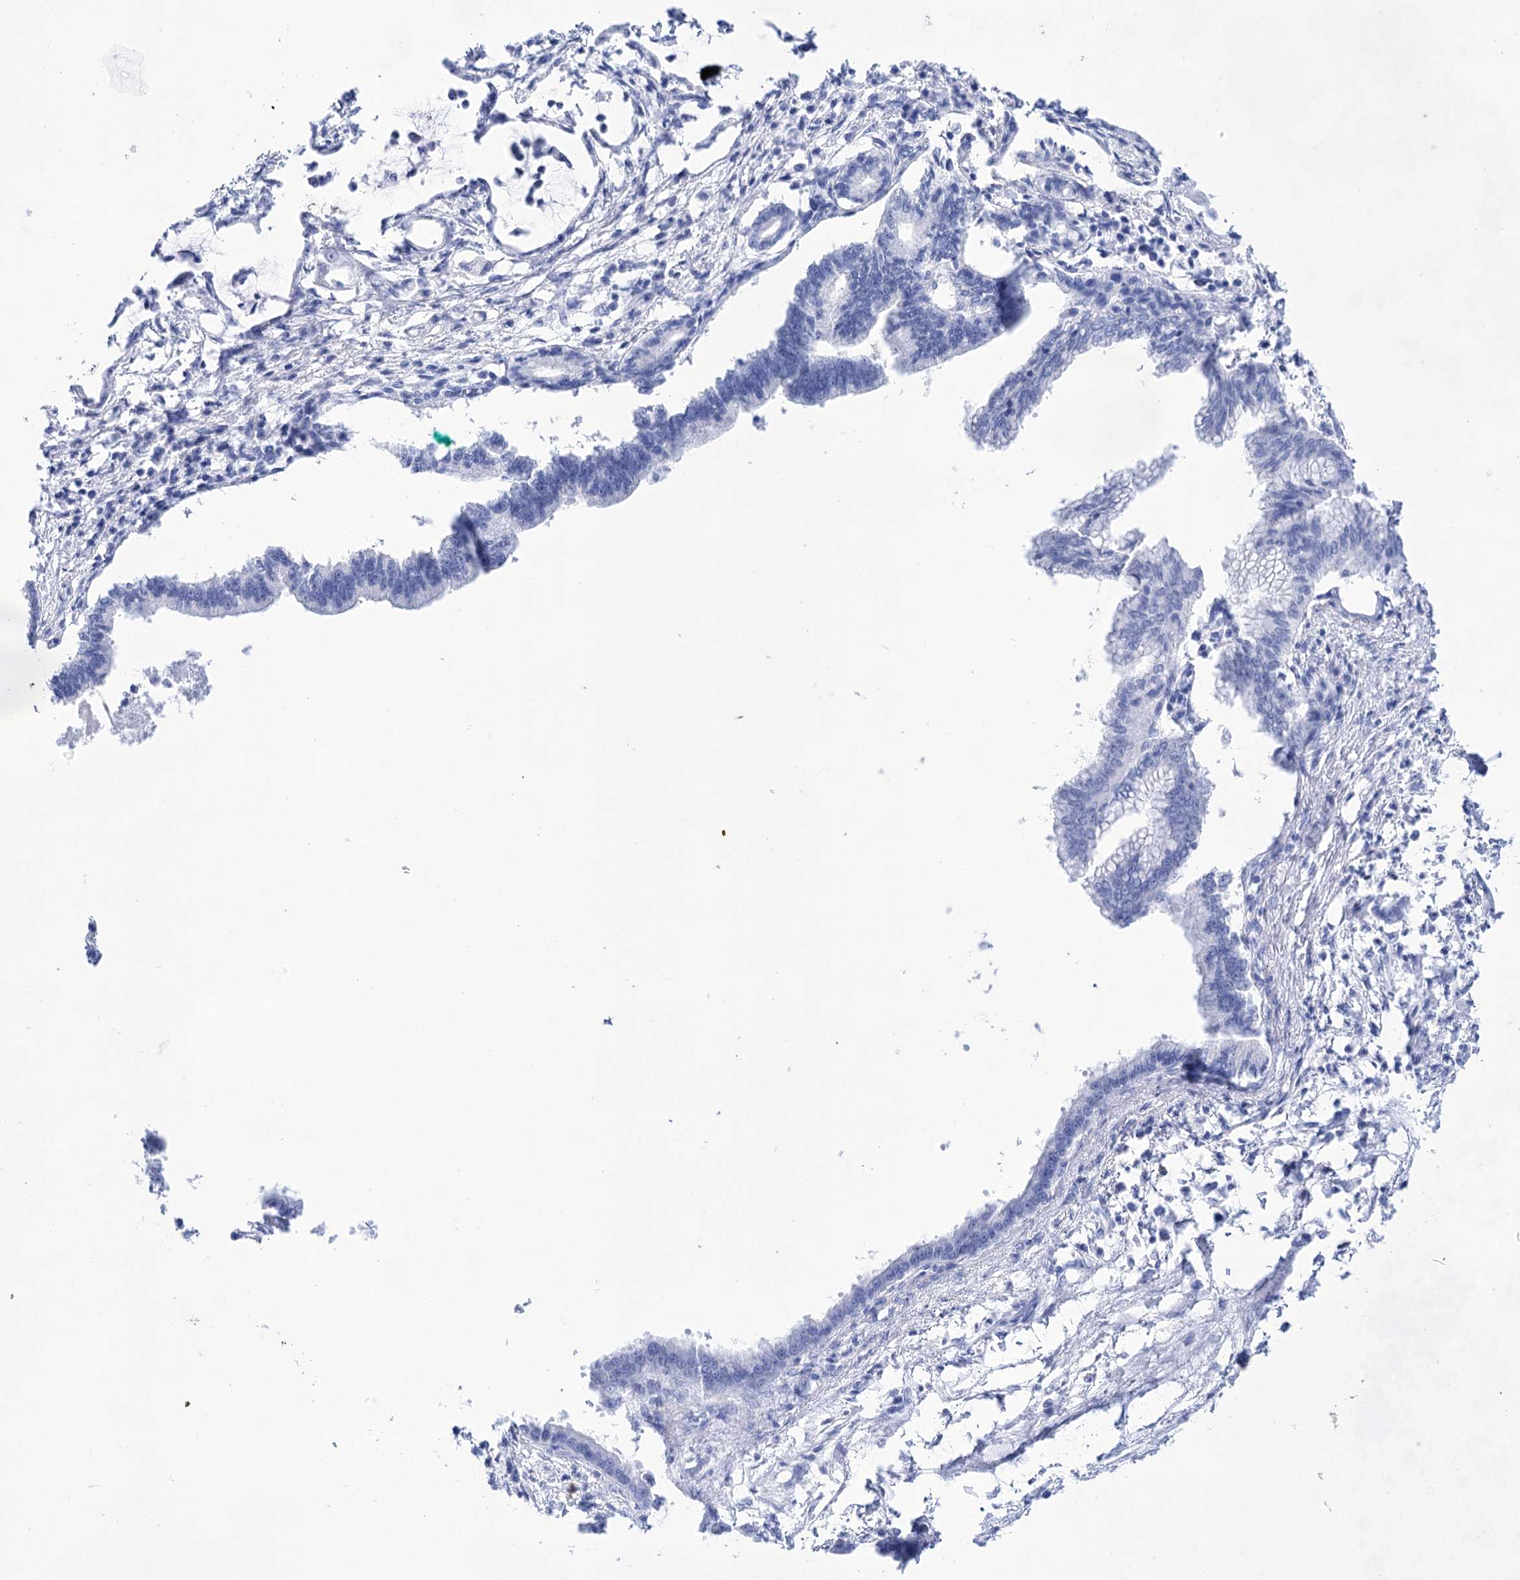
{"staining": {"intensity": "negative", "quantity": "none", "location": "none"}, "tissue": "pancreatic cancer", "cell_type": "Tumor cells", "image_type": "cancer", "snomed": [{"axis": "morphology", "description": "Adenocarcinoma, NOS"}, {"axis": "topography", "description": "Pancreas"}], "caption": "DAB immunohistochemical staining of human pancreatic adenocarcinoma displays no significant positivity in tumor cells.", "gene": "LALBA", "patient": {"sex": "female", "age": 55}}